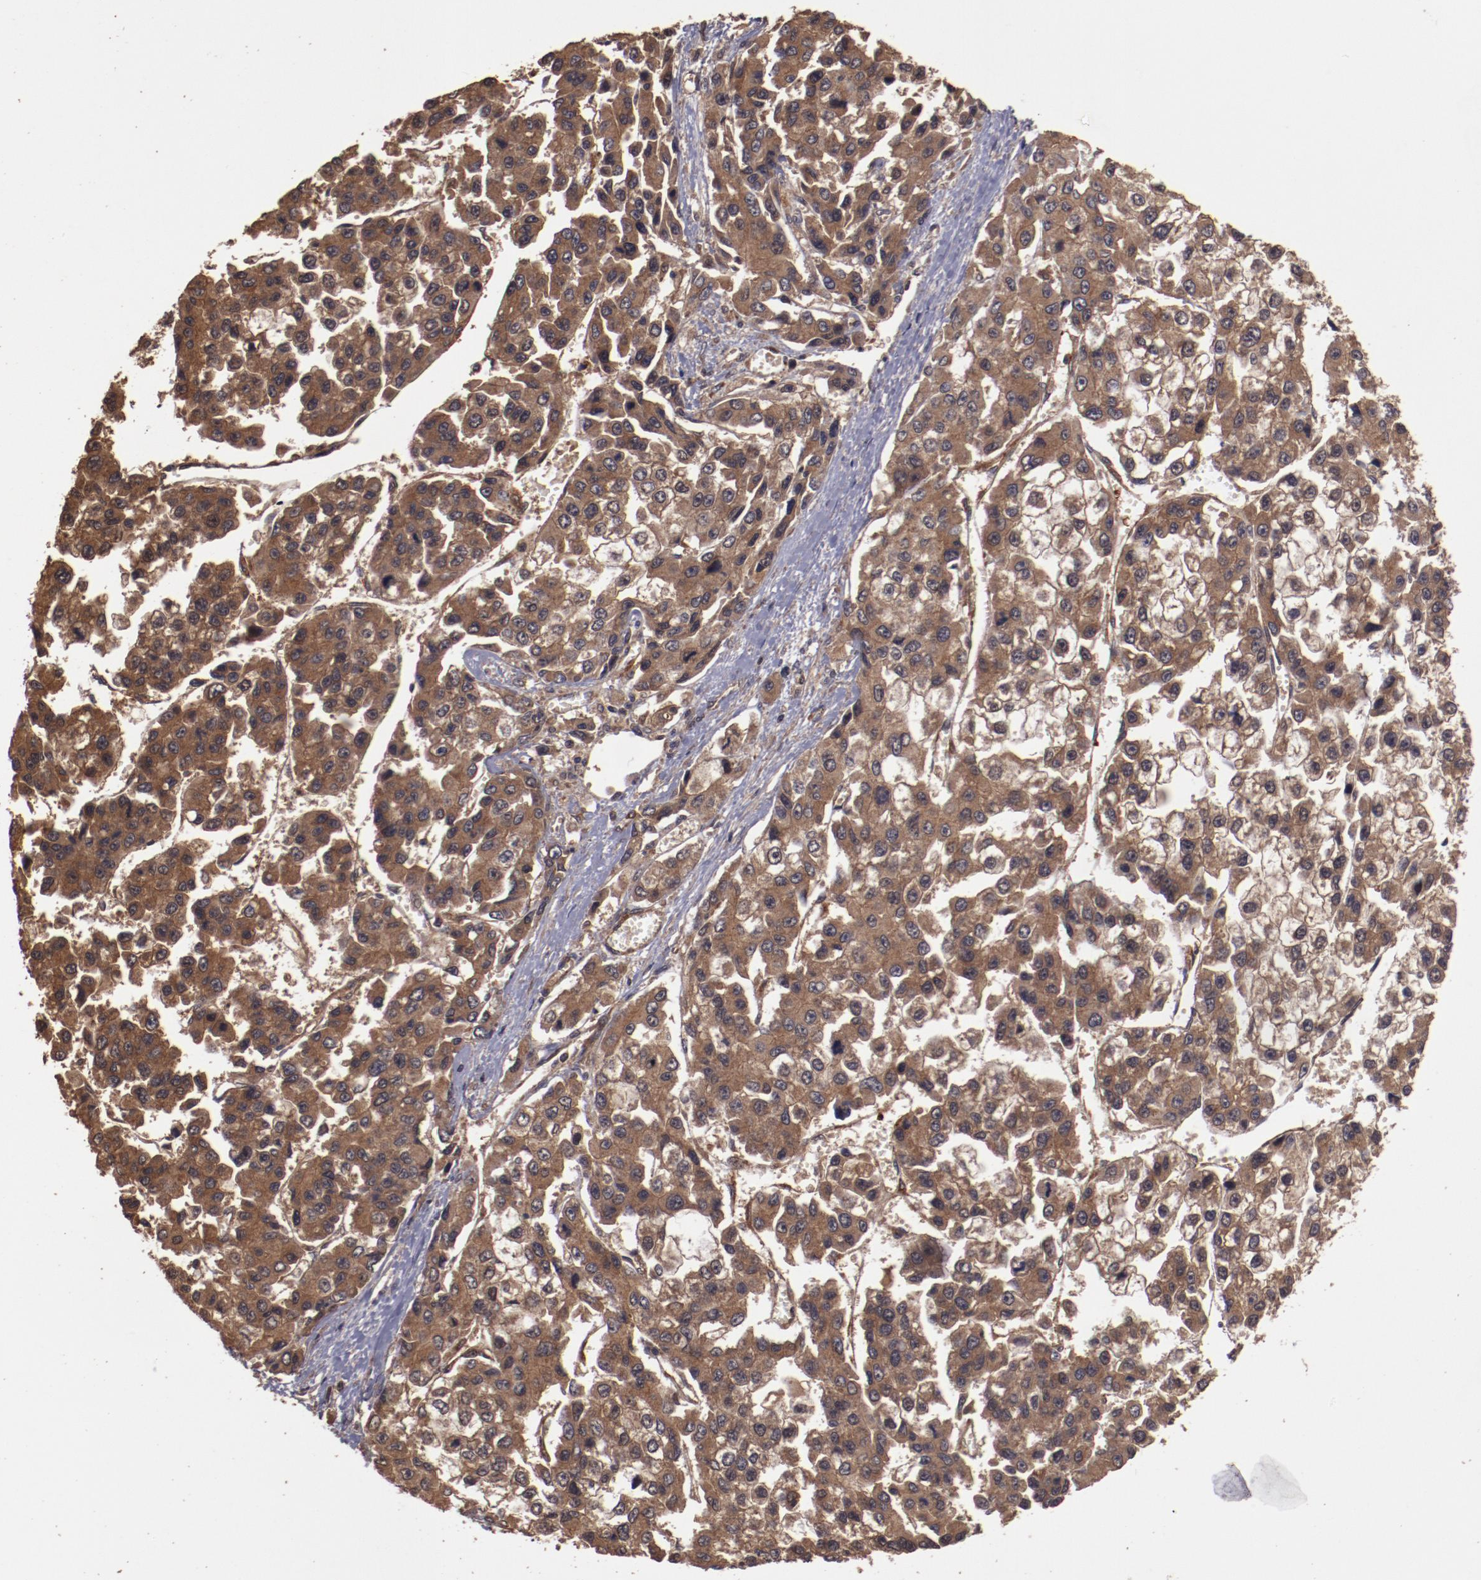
{"staining": {"intensity": "strong", "quantity": ">75%", "location": "cytoplasmic/membranous"}, "tissue": "liver cancer", "cell_type": "Tumor cells", "image_type": "cancer", "snomed": [{"axis": "morphology", "description": "Carcinoma, Hepatocellular, NOS"}, {"axis": "topography", "description": "Liver"}], "caption": "About >75% of tumor cells in liver hepatocellular carcinoma reveal strong cytoplasmic/membranous protein expression as visualized by brown immunohistochemical staining.", "gene": "TXNDC16", "patient": {"sex": "female", "age": 66}}